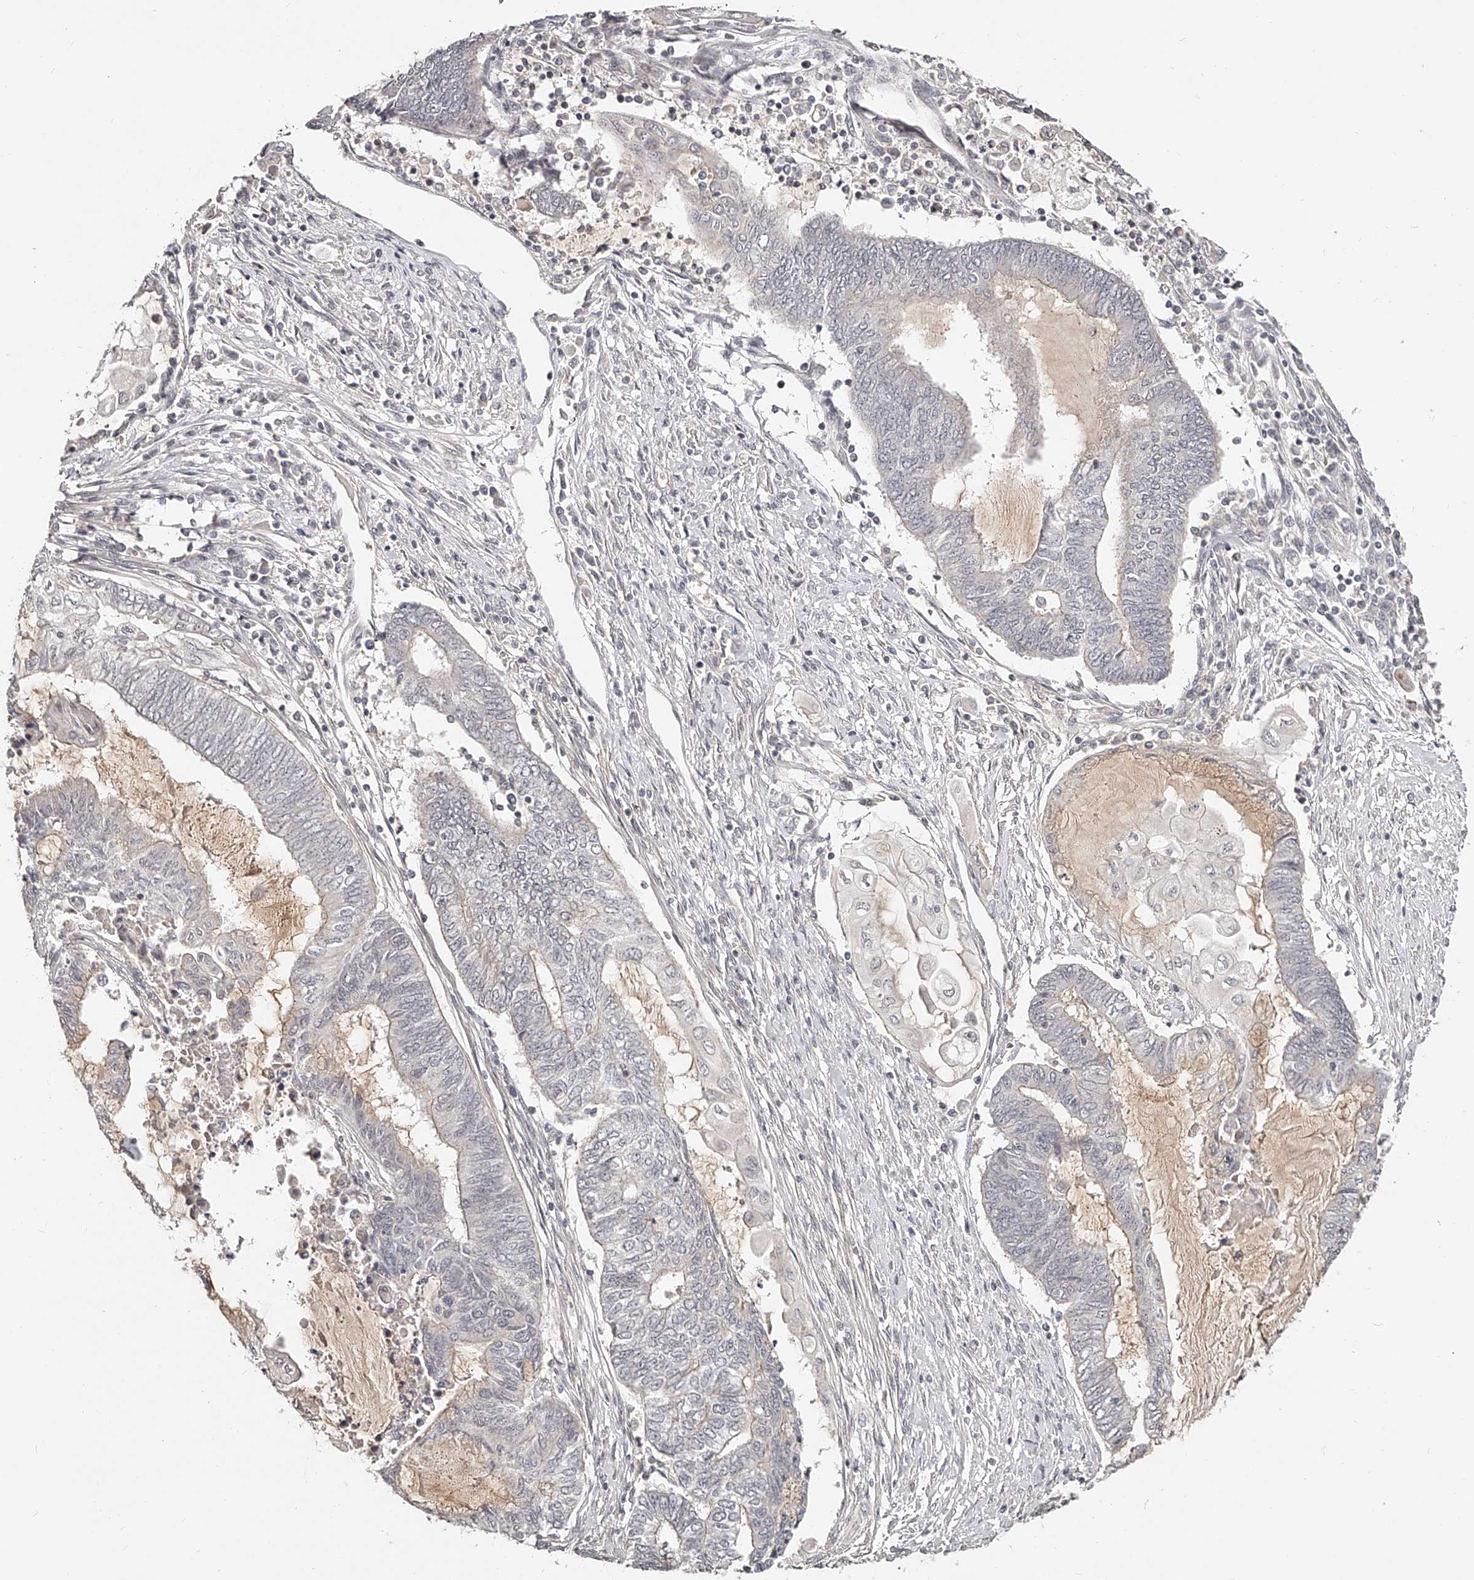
{"staining": {"intensity": "negative", "quantity": "none", "location": "none"}, "tissue": "endometrial cancer", "cell_type": "Tumor cells", "image_type": "cancer", "snomed": [{"axis": "morphology", "description": "Adenocarcinoma, NOS"}, {"axis": "topography", "description": "Uterus"}, {"axis": "topography", "description": "Endometrium"}], "caption": "IHC of endometrial cancer displays no positivity in tumor cells. The staining is performed using DAB (3,3'-diaminobenzidine) brown chromogen with nuclei counter-stained in using hematoxylin.", "gene": "ZNF789", "patient": {"sex": "female", "age": 70}}